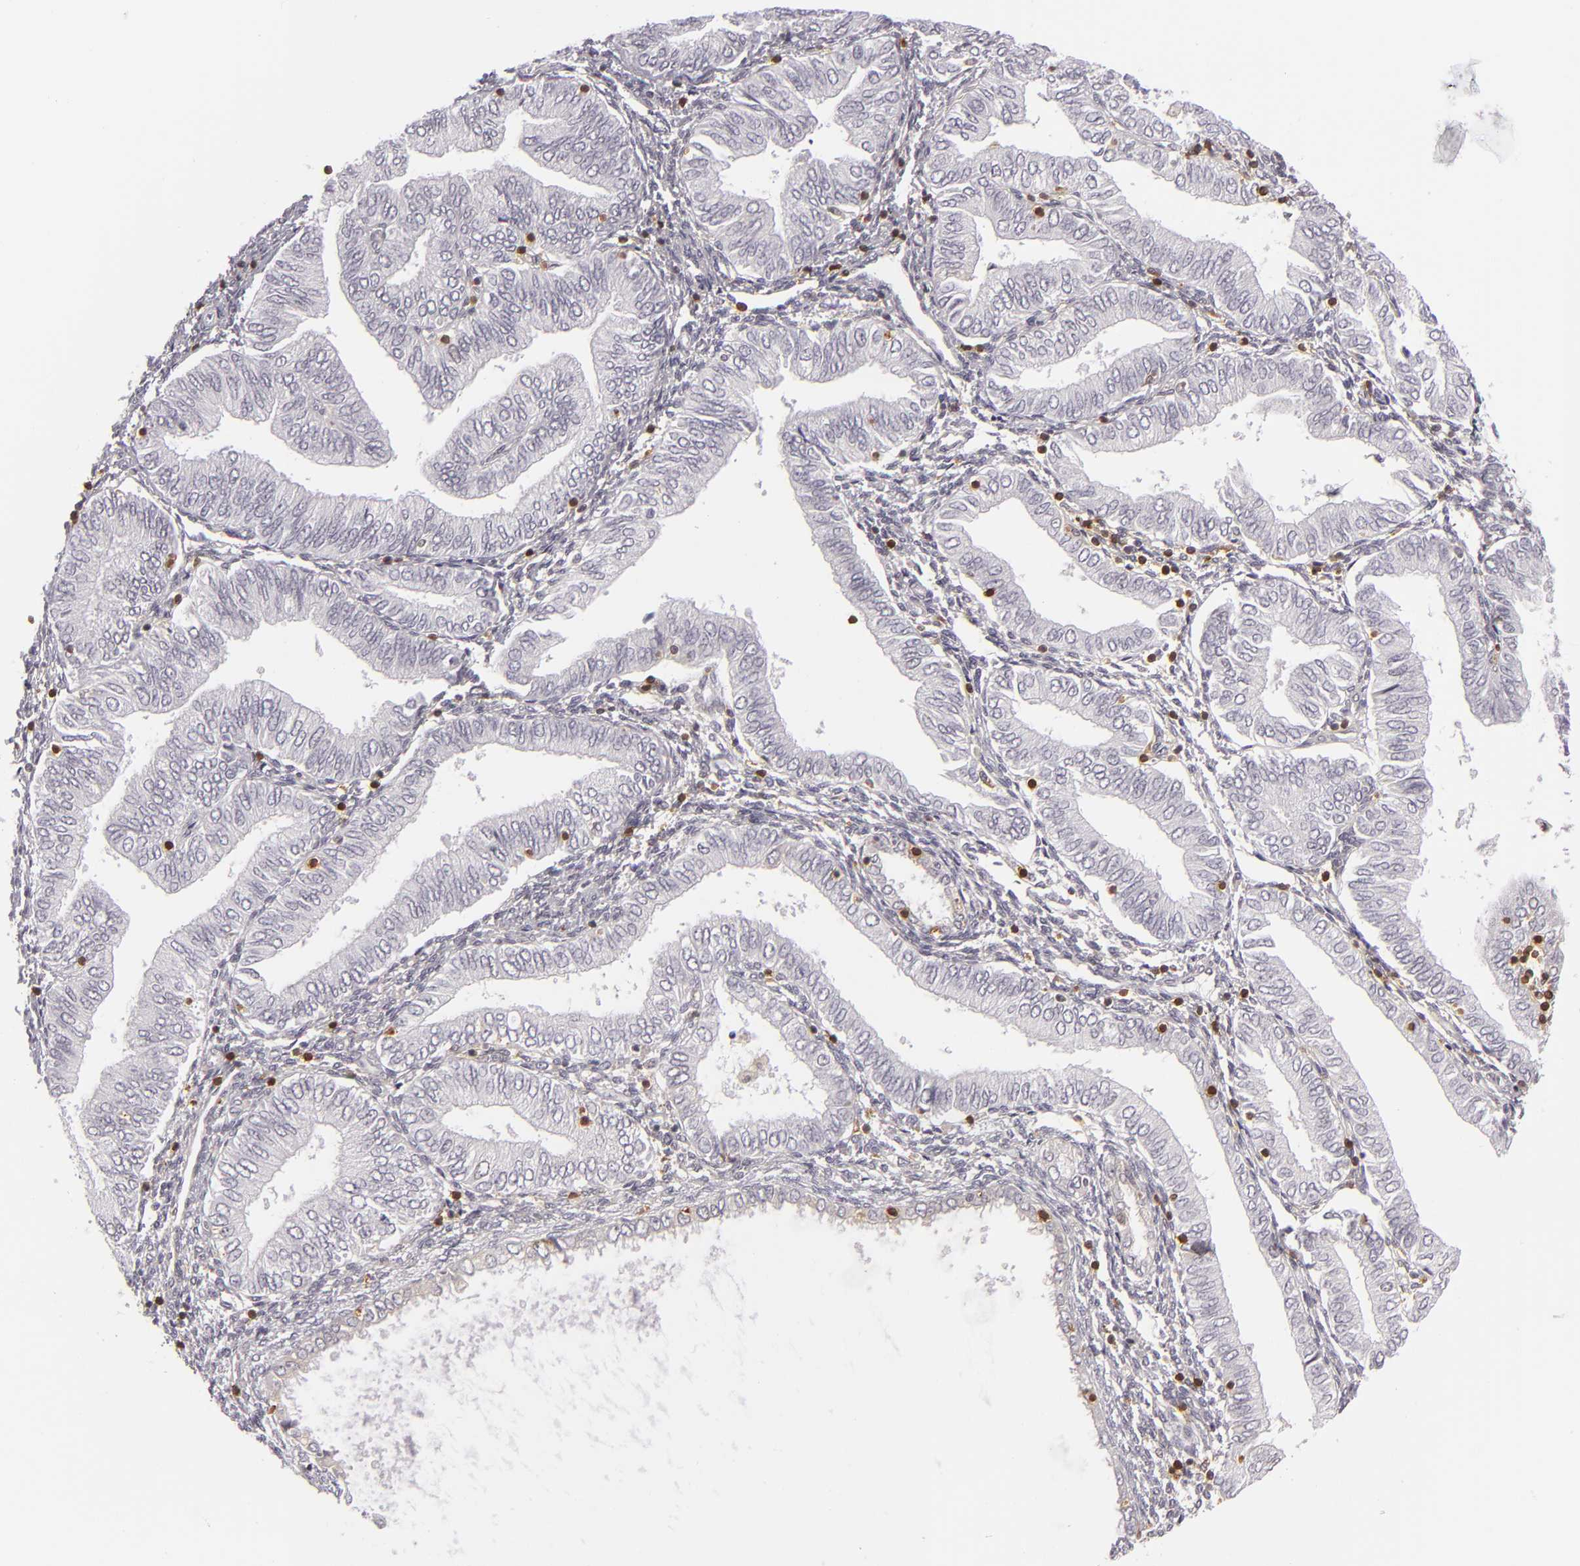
{"staining": {"intensity": "negative", "quantity": "none", "location": "none"}, "tissue": "endometrial cancer", "cell_type": "Tumor cells", "image_type": "cancer", "snomed": [{"axis": "morphology", "description": "Adenocarcinoma, NOS"}, {"axis": "topography", "description": "Endometrium"}], "caption": "Endometrial cancer (adenocarcinoma) was stained to show a protein in brown. There is no significant staining in tumor cells. (DAB immunohistochemistry visualized using brightfield microscopy, high magnification).", "gene": "APOBEC3G", "patient": {"sex": "female", "age": 51}}